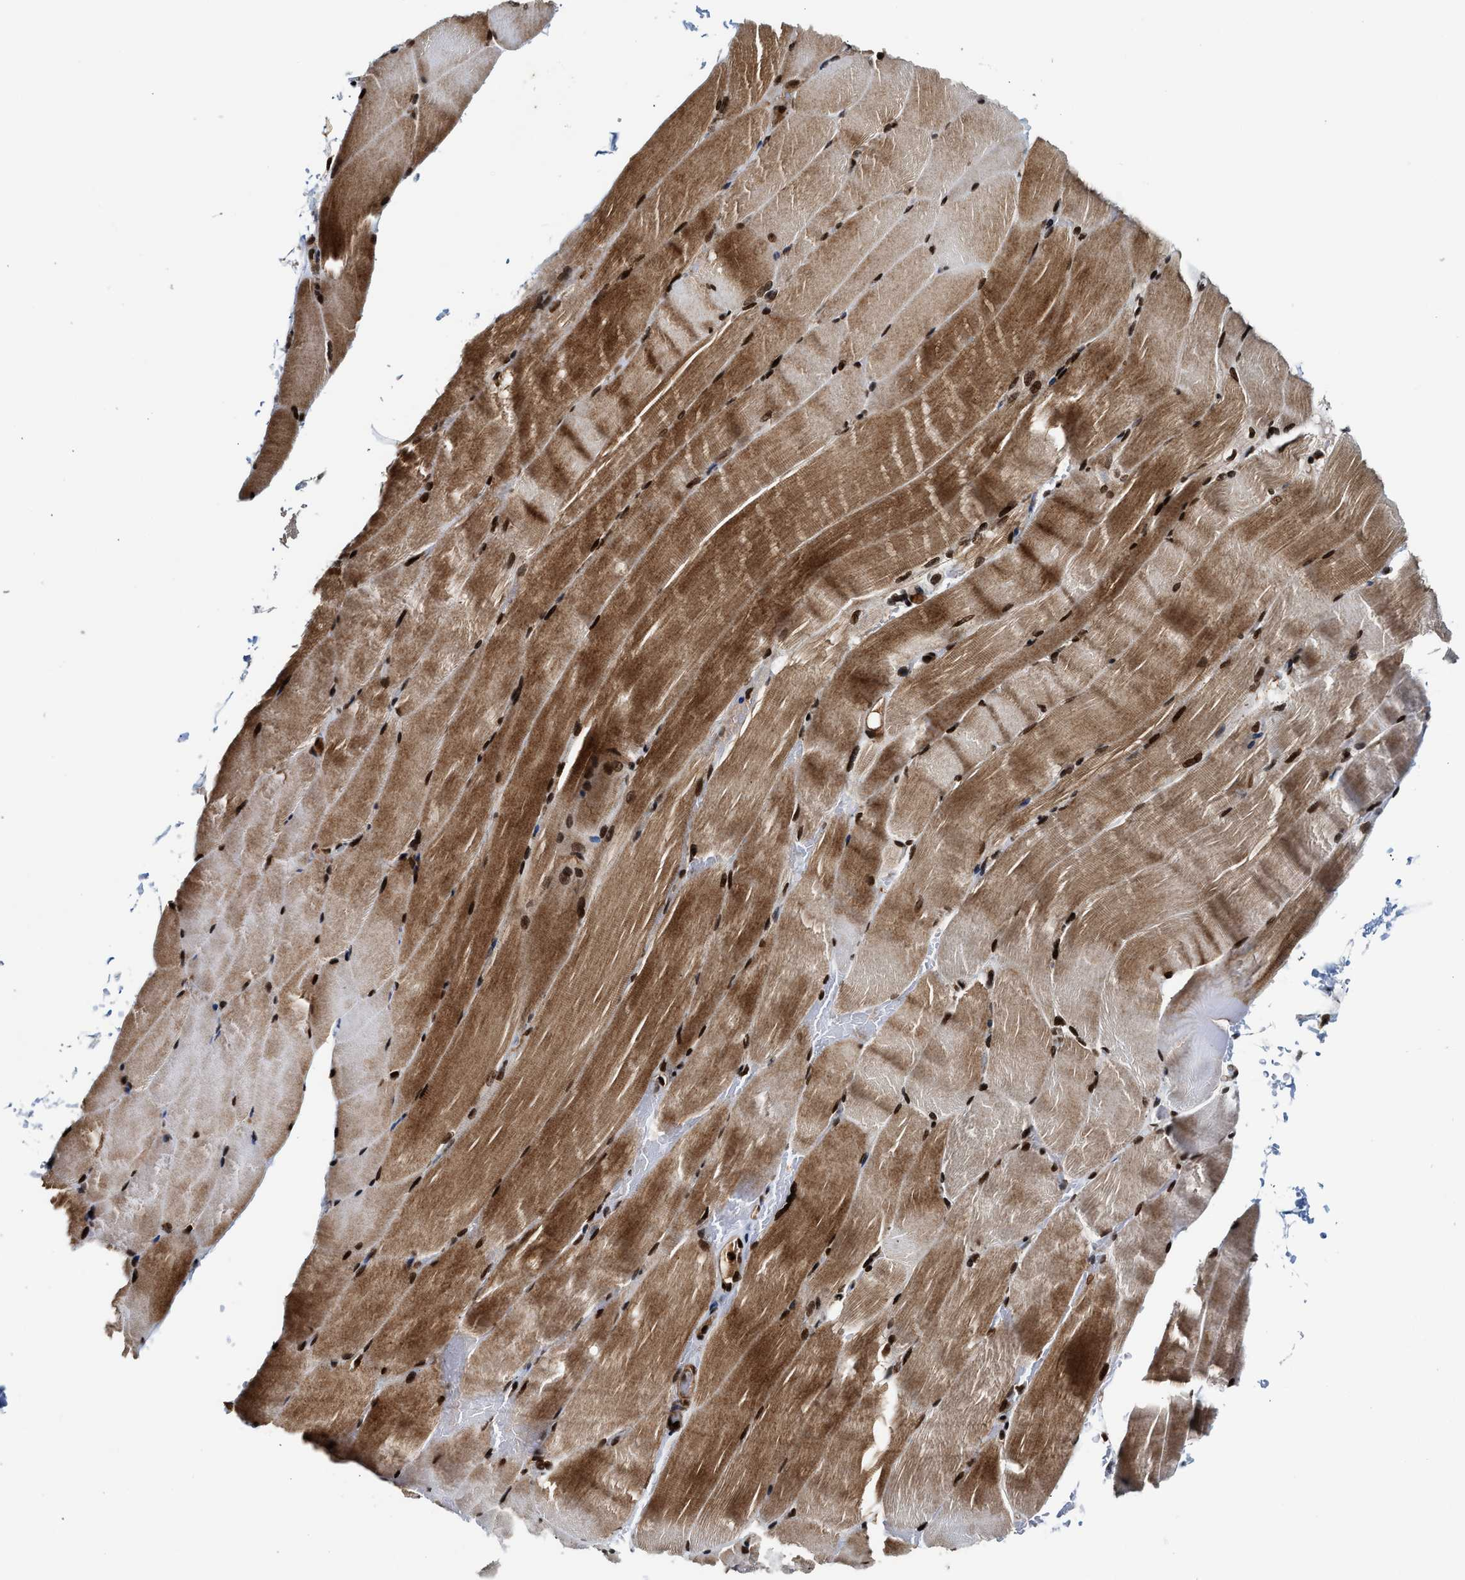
{"staining": {"intensity": "strong", "quantity": "25%-75%", "location": "cytoplasmic/membranous,nuclear"}, "tissue": "skeletal muscle", "cell_type": "Myocytes", "image_type": "normal", "snomed": [{"axis": "morphology", "description": "Normal tissue, NOS"}, {"axis": "topography", "description": "Skeletal muscle"}, {"axis": "topography", "description": "Parathyroid gland"}], "caption": "This micrograph reveals immunohistochemistry (IHC) staining of benign skeletal muscle, with high strong cytoplasmic/membranous,nuclear expression in about 25%-75% of myocytes.", "gene": "MDM2", "patient": {"sex": "female", "age": 37}}